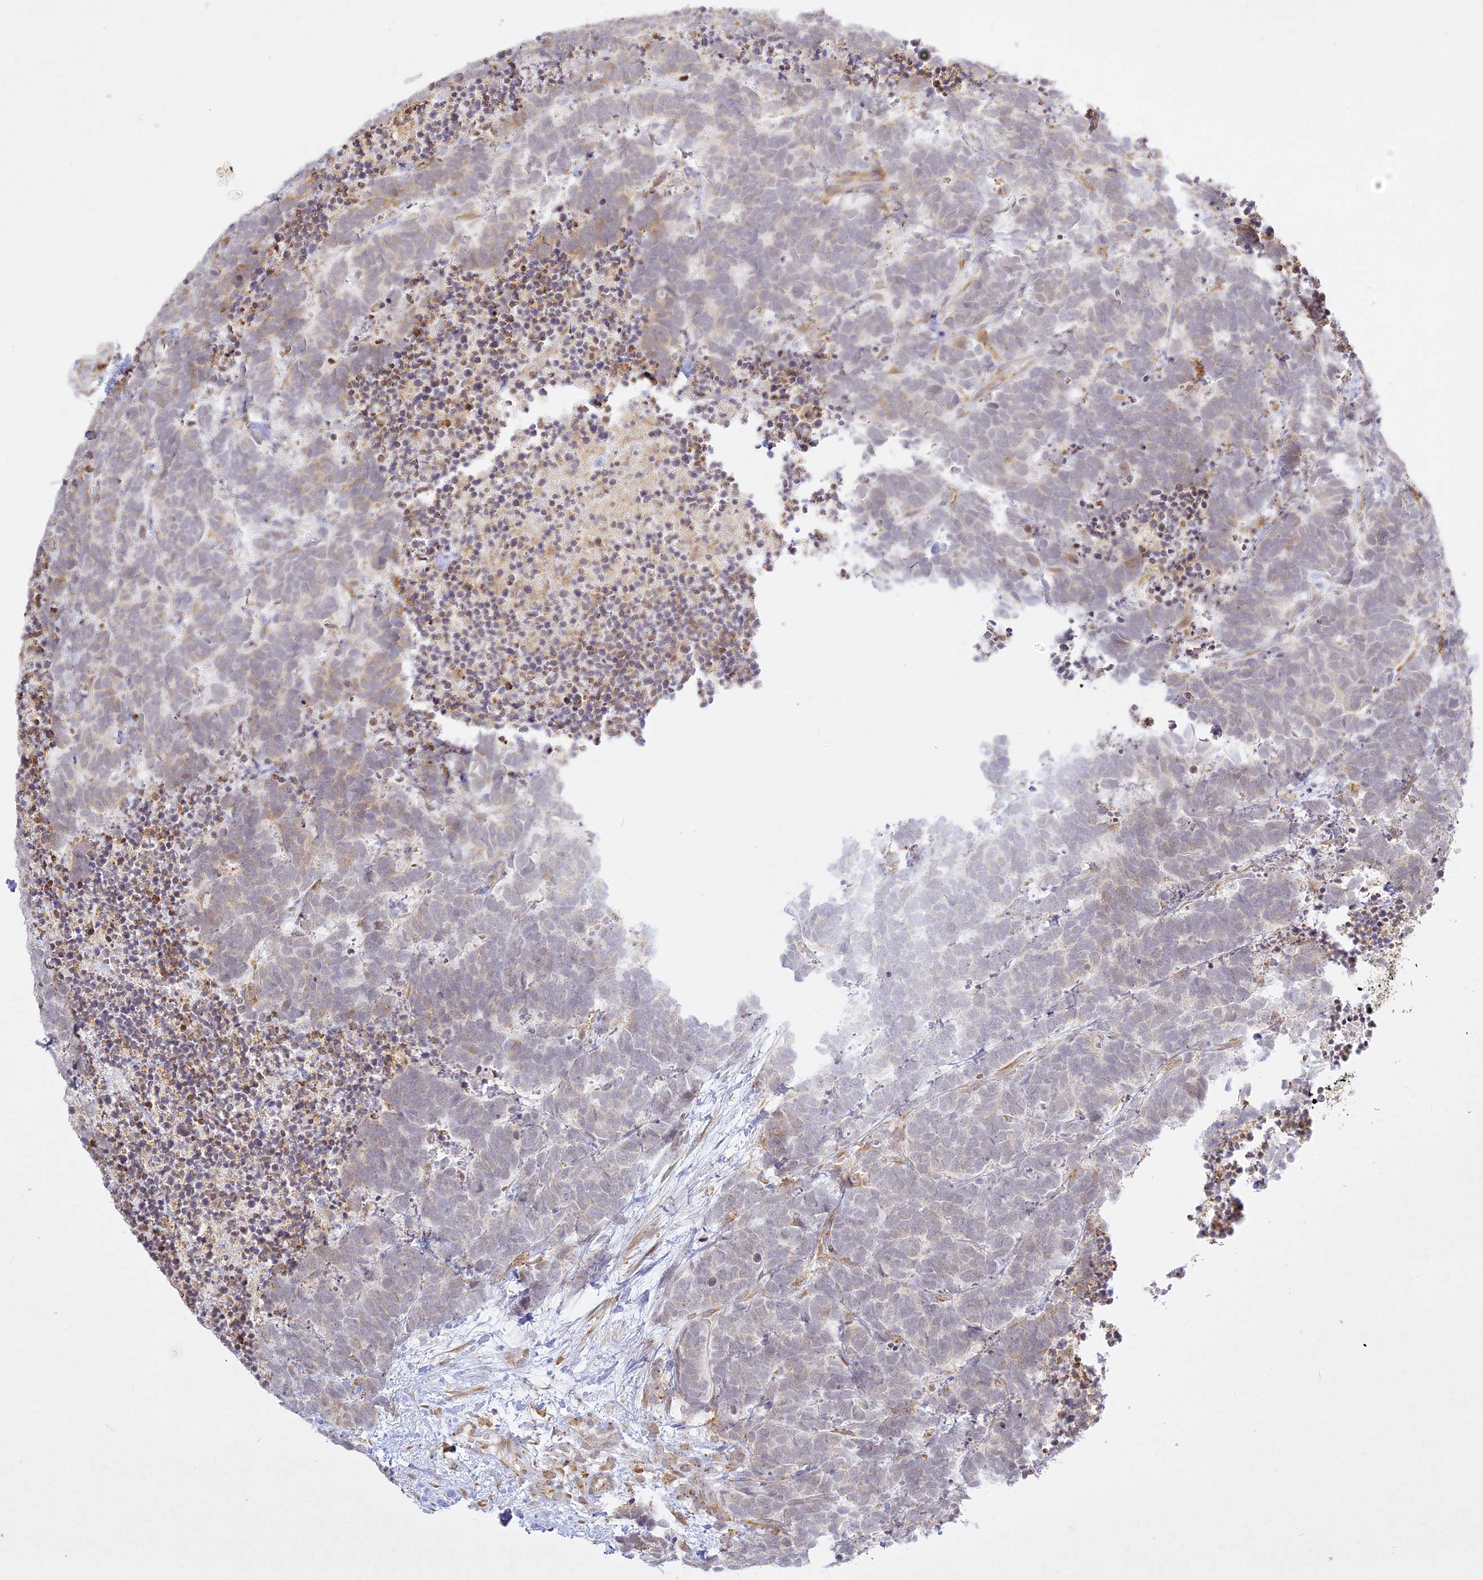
{"staining": {"intensity": "negative", "quantity": "none", "location": "none"}, "tissue": "carcinoid", "cell_type": "Tumor cells", "image_type": "cancer", "snomed": [{"axis": "morphology", "description": "Carcinoma, NOS"}, {"axis": "morphology", "description": "Carcinoid, malignant, NOS"}, {"axis": "topography", "description": "Urinary bladder"}], "caption": "Photomicrograph shows no significant protein expression in tumor cells of carcinoid.", "gene": "SLC30A5", "patient": {"sex": "male", "age": 57}}